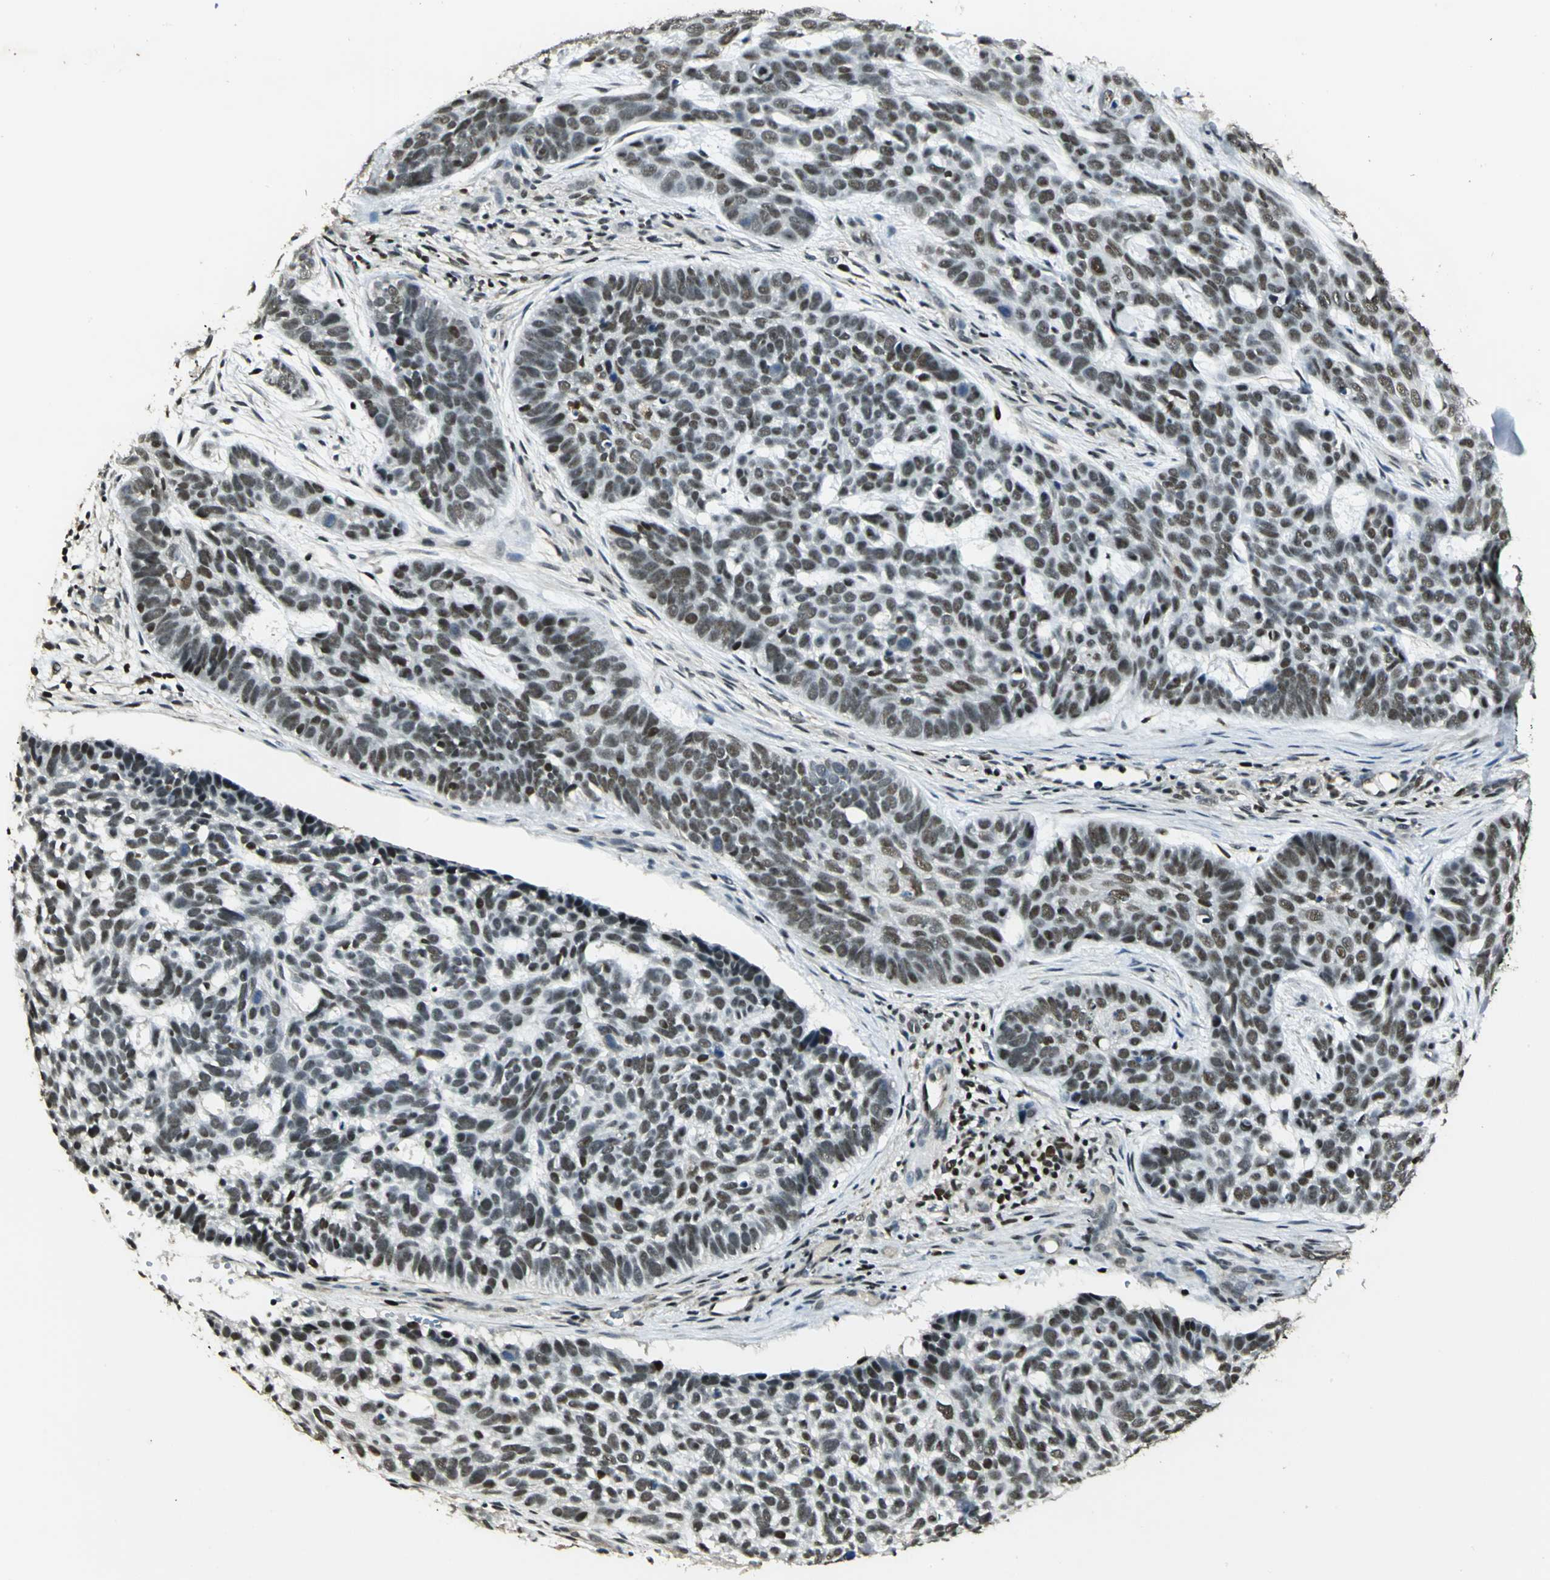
{"staining": {"intensity": "weak", "quantity": ">75%", "location": "nuclear"}, "tissue": "skin cancer", "cell_type": "Tumor cells", "image_type": "cancer", "snomed": [{"axis": "morphology", "description": "Basal cell carcinoma"}, {"axis": "topography", "description": "Skin"}], "caption": "A low amount of weak nuclear expression is seen in about >75% of tumor cells in skin cancer tissue.", "gene": "ELF1", "patient": {"sex": "male", "age": 87}}